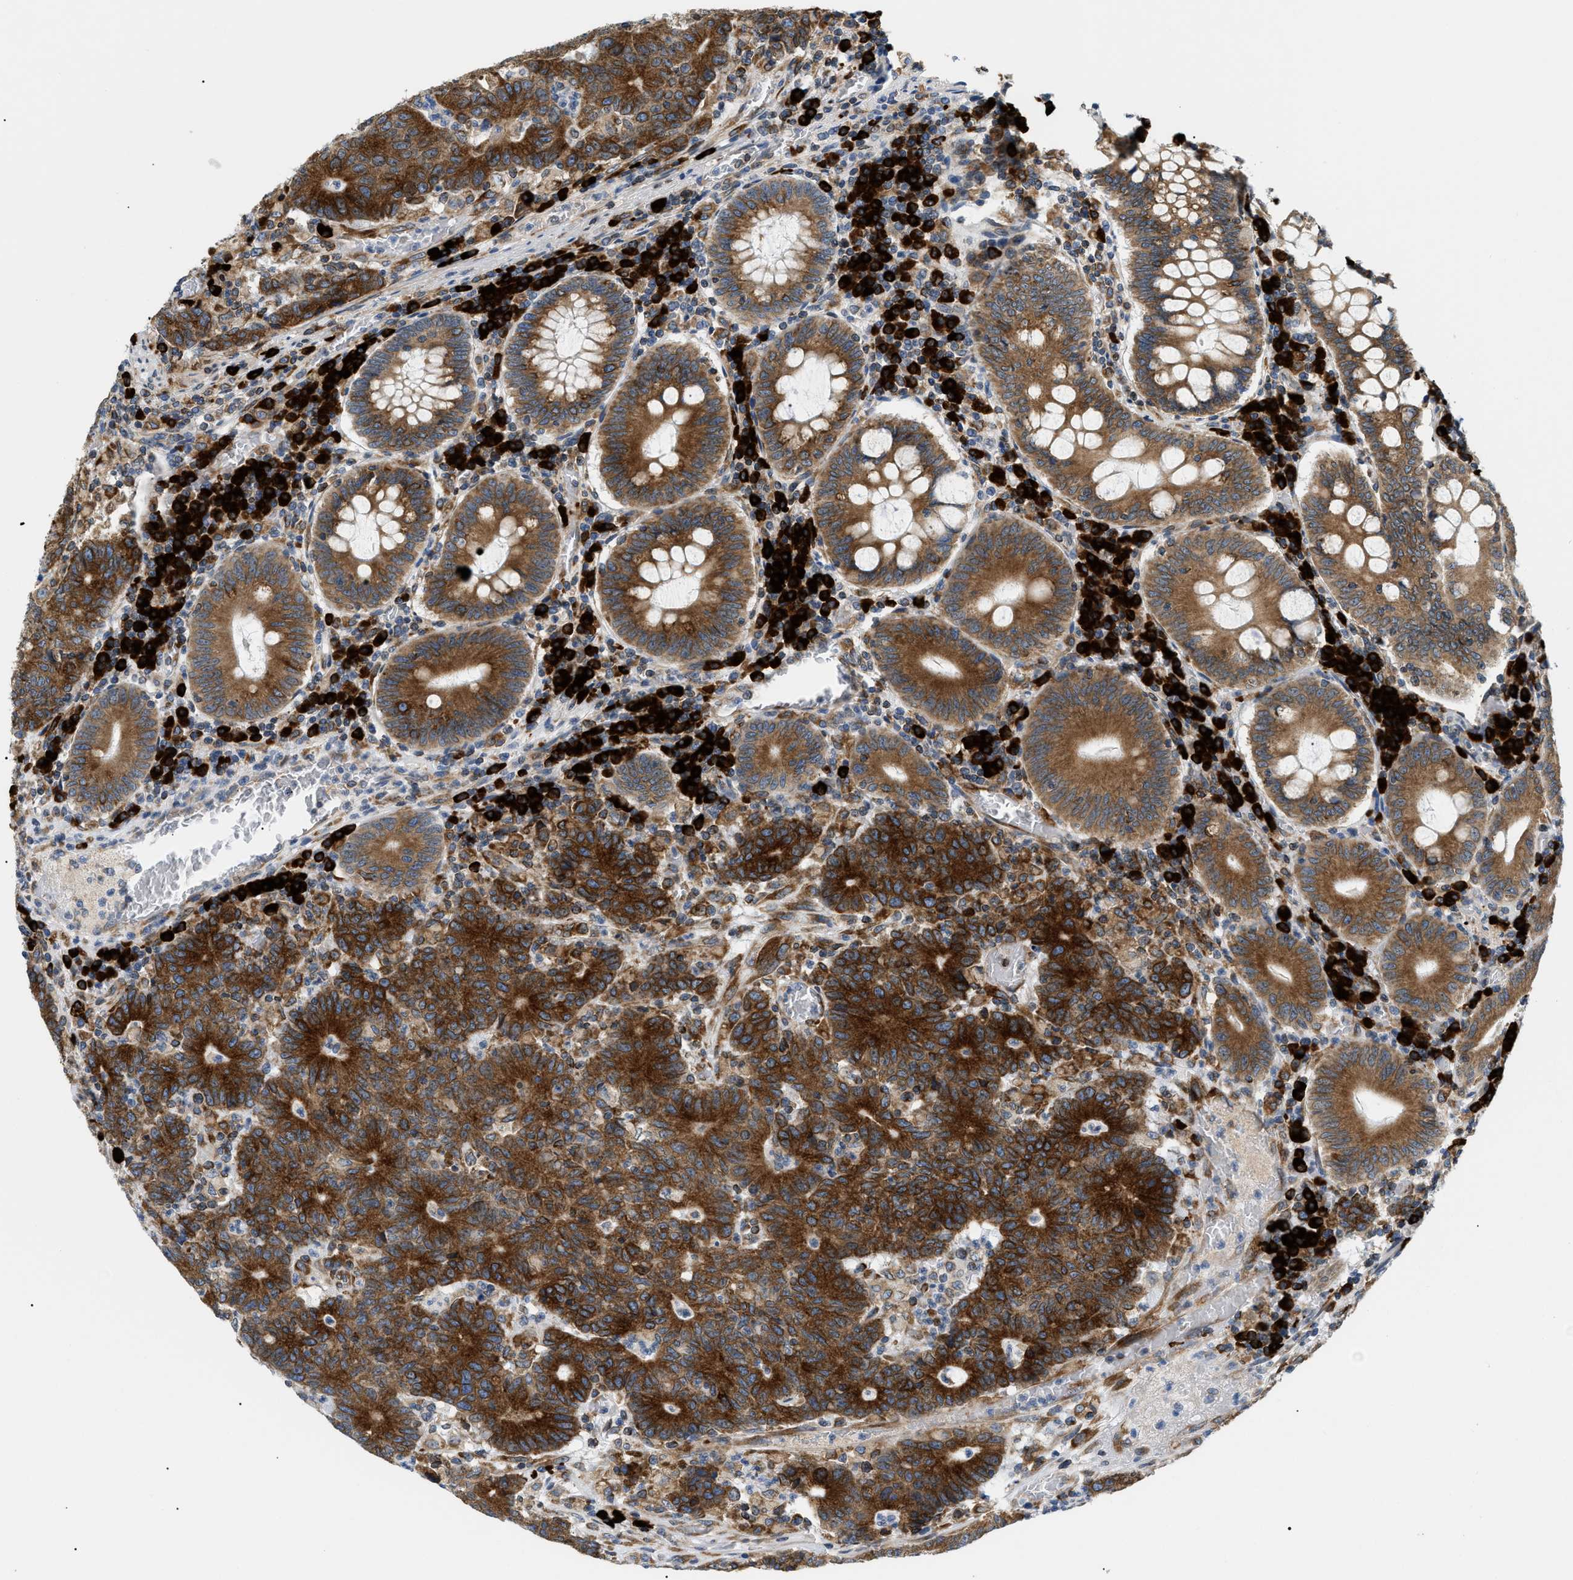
{"staining": {"intensity": "strong", "quantity": ">75%", "location": "cytoplasmic/membranous"}, "tissue": "colorectal cancer", "cell_type": "Tumor cells", "image_type": "cancer", "snomed": [{"axis": "morphology", "description": "Normal tissue, NOS"}, {"axis": "morphology", "description": "Adenocarcinoma, NOS"}, {"axis": "topography", "description": "Colon"}], "caption": "Colorectal adenocarcinoma tissue demonstrates strong cytoplasmic/membranous expression in about >75% of tumor cells", "gene": "DERL1", "patient": {"sex": "female", "age": 75}}